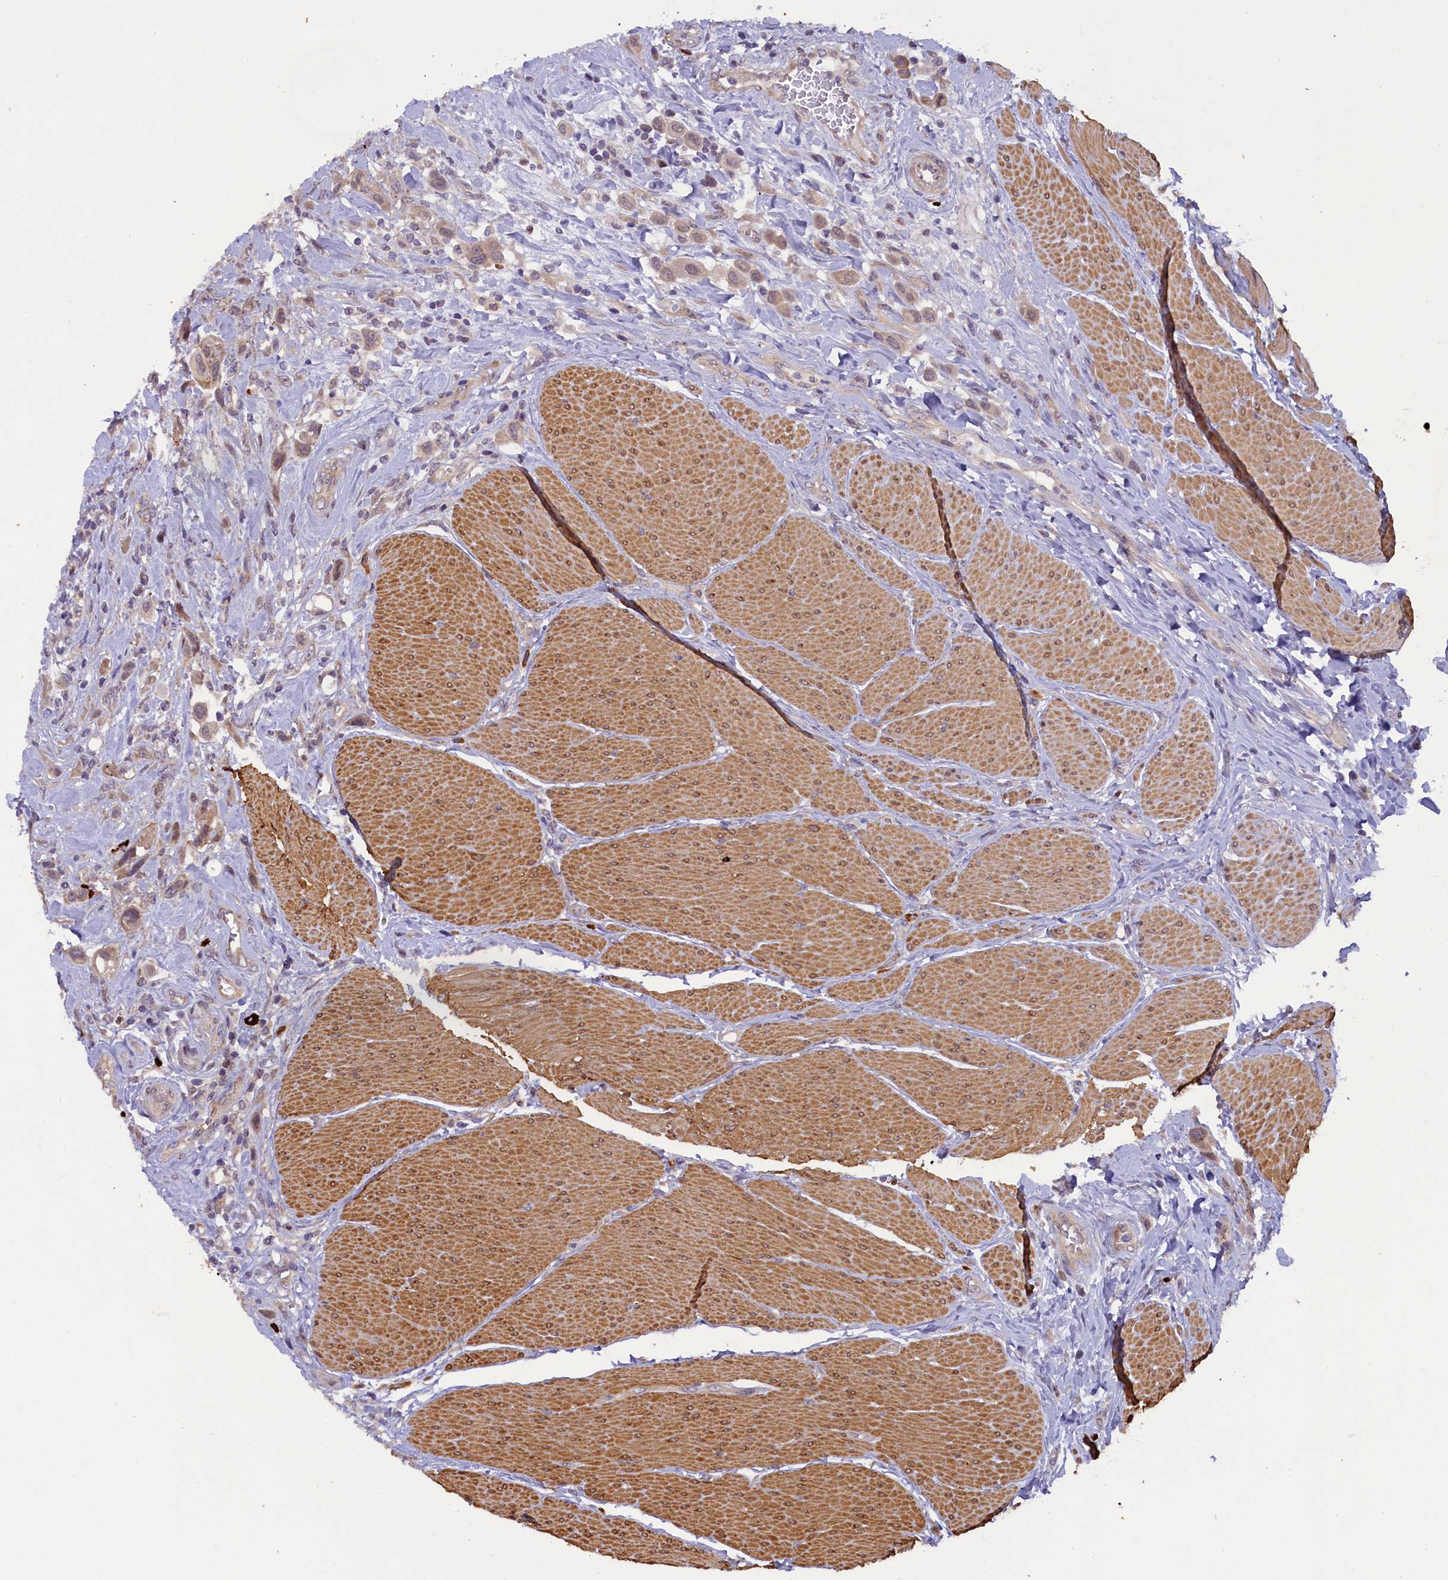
{"staining": {"intensity": "weak", "quantity": "25%-75%", "location": "cytoplasmic/membranous"}, "tissue": "urothelial cancer", "cell_type": "Tumor cells", "image_type": "cancer", "snomed": [{"axis": "morphology", "description": "Urothelial carcinoma, High grade"}, {"axis": "topography", "description": "Urinary bladder"}], "caption": "Human urothelial cancer stained with a protein marker shows weak staining in tumor cells.", "gene": "CCDC9B", "patient": {"sex": "male", "age": 50}}